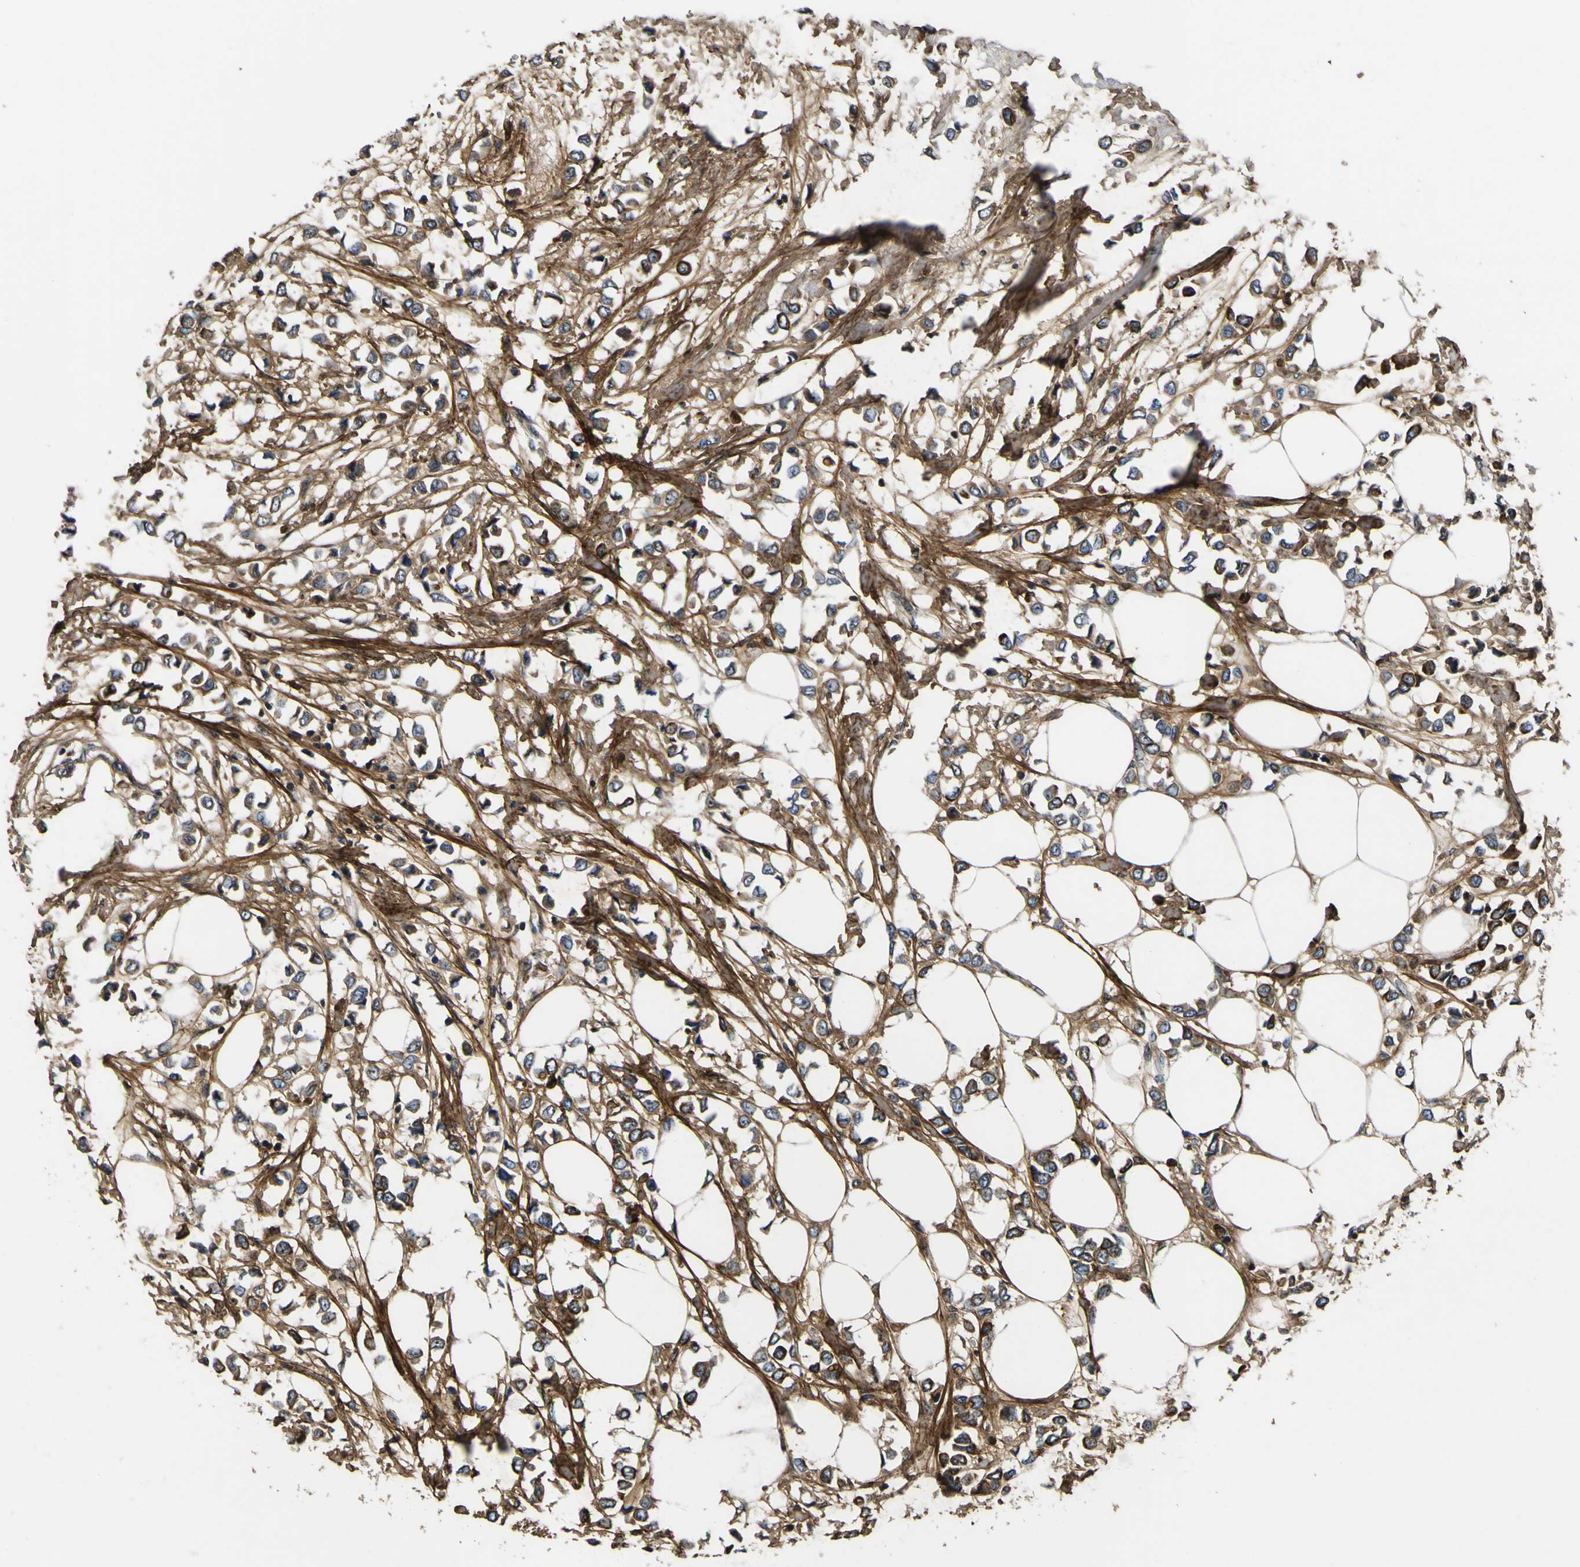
{"staining": {"intensity": "strong", "quantity": "<25%", "location": "cytoplasmic/membranous"}, "tissue": "breast cancer", "cell_type": "Tumor cells", "image_type": "cancer", "snomed": [{"axis": "morphology", "description": "Lobular carcinoma"}, {"axis": "topography", "description": "Breast"}], "caption": "Protein staining exhibits strong cytoplasmic/membranous positivity in approximately <25% of tumor cells in breast cancer.", "gene": "LRP4", "patient": {"sex": "female", "age": 51}}